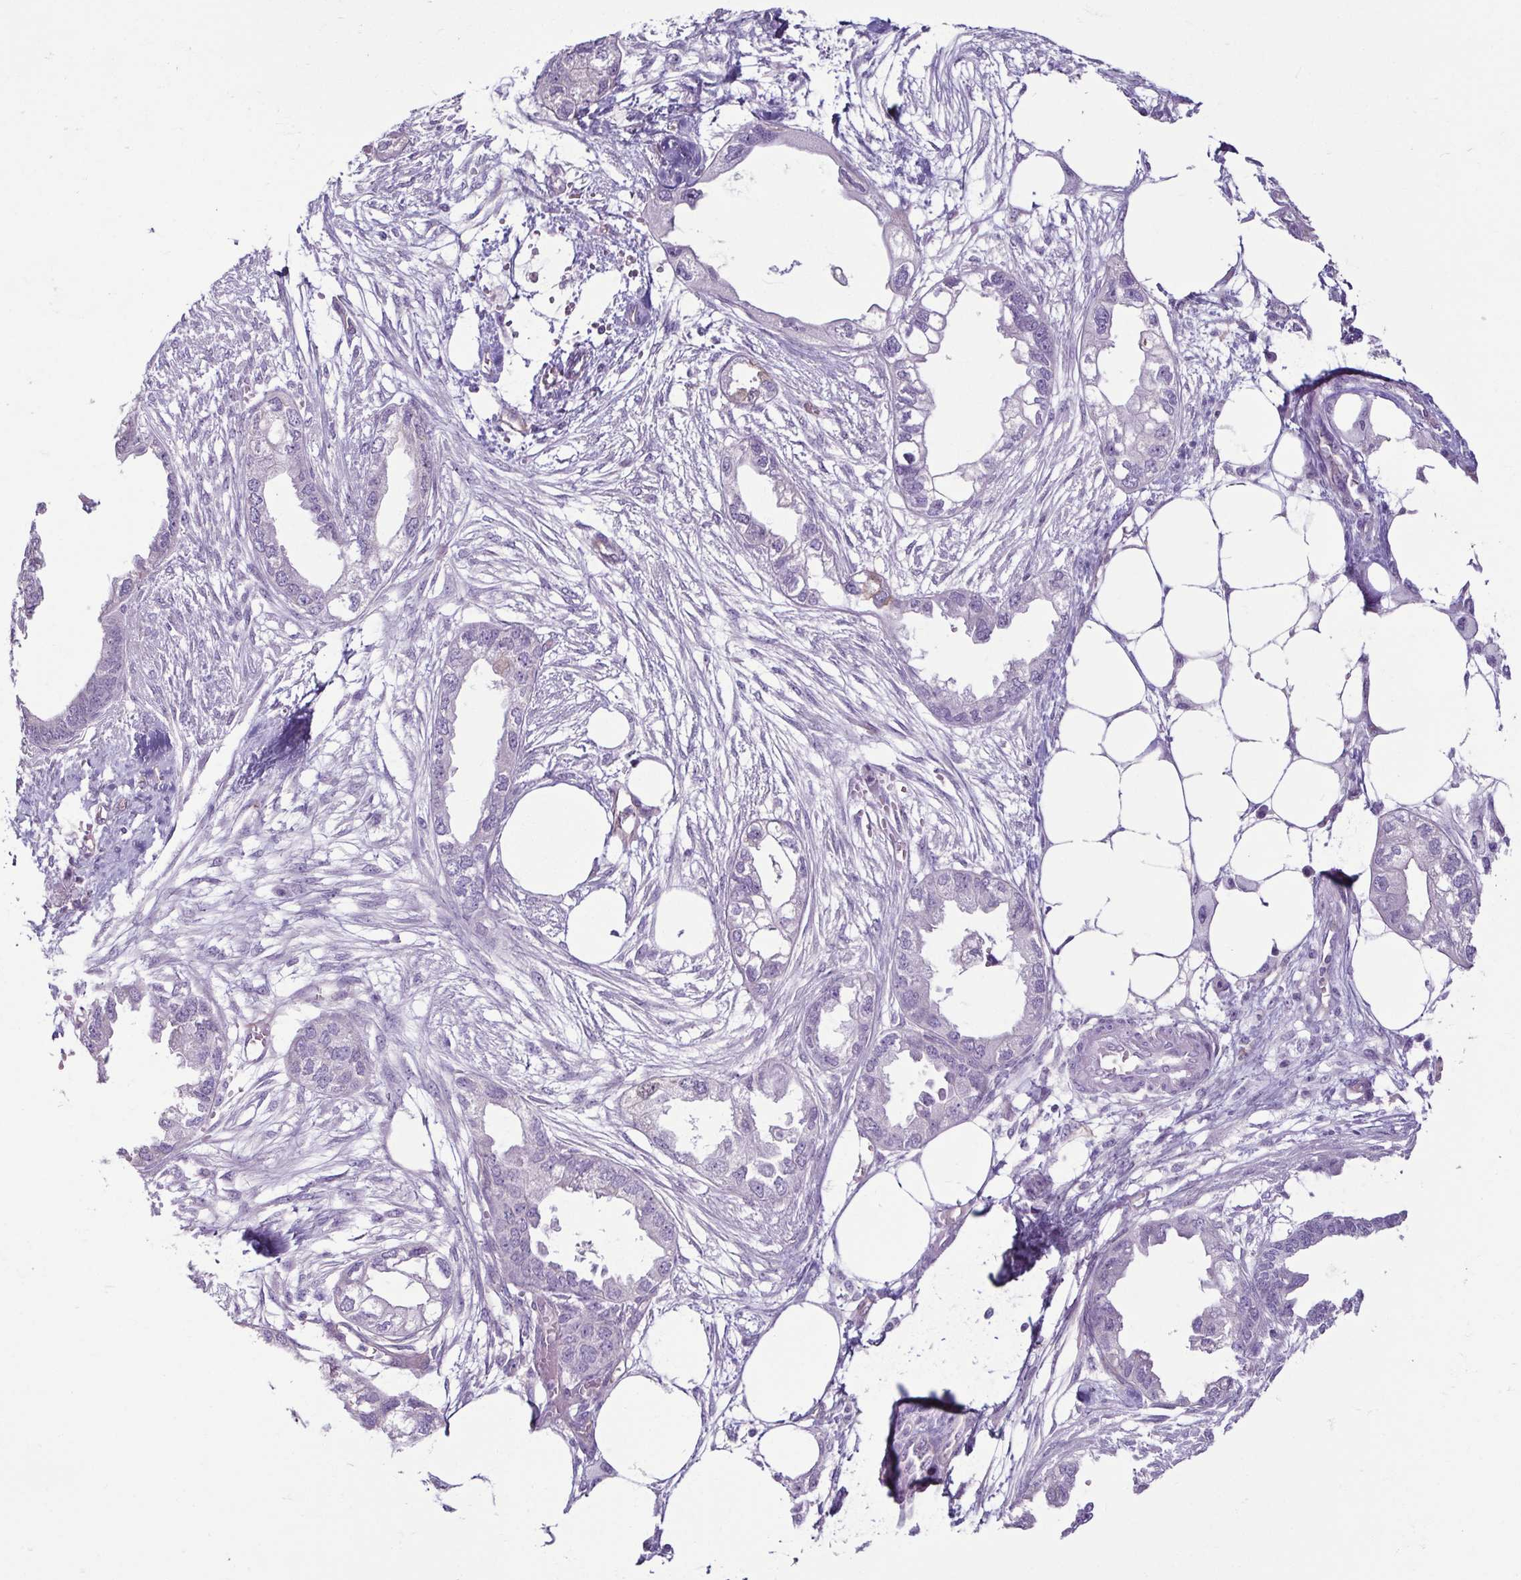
{"staining": {"intensity": "negative", "quantity": "none", "location": "none"}, "tissue": "endometrial cancer", "cell_type": "Tumor cells", "image_type": "cancer", "snomed": [{"axis": "morphology", "description": "Adenocarcinoma, NOS"}, {"axis": "morphology", "description": "Adenocarcinoma, metastatic, NOS"}, {"axis": "topography", "description": "Adipose tissue"}, {"axis": "topography", "description": "Endometrium"}], "caption": "Immunohistochemical staining of human metastatic adenocarcinoma (endometrial) reveals no significant expression in tumor cells.", "gene": "CASP14", "patient": {"sex": "female", "age": 67}}